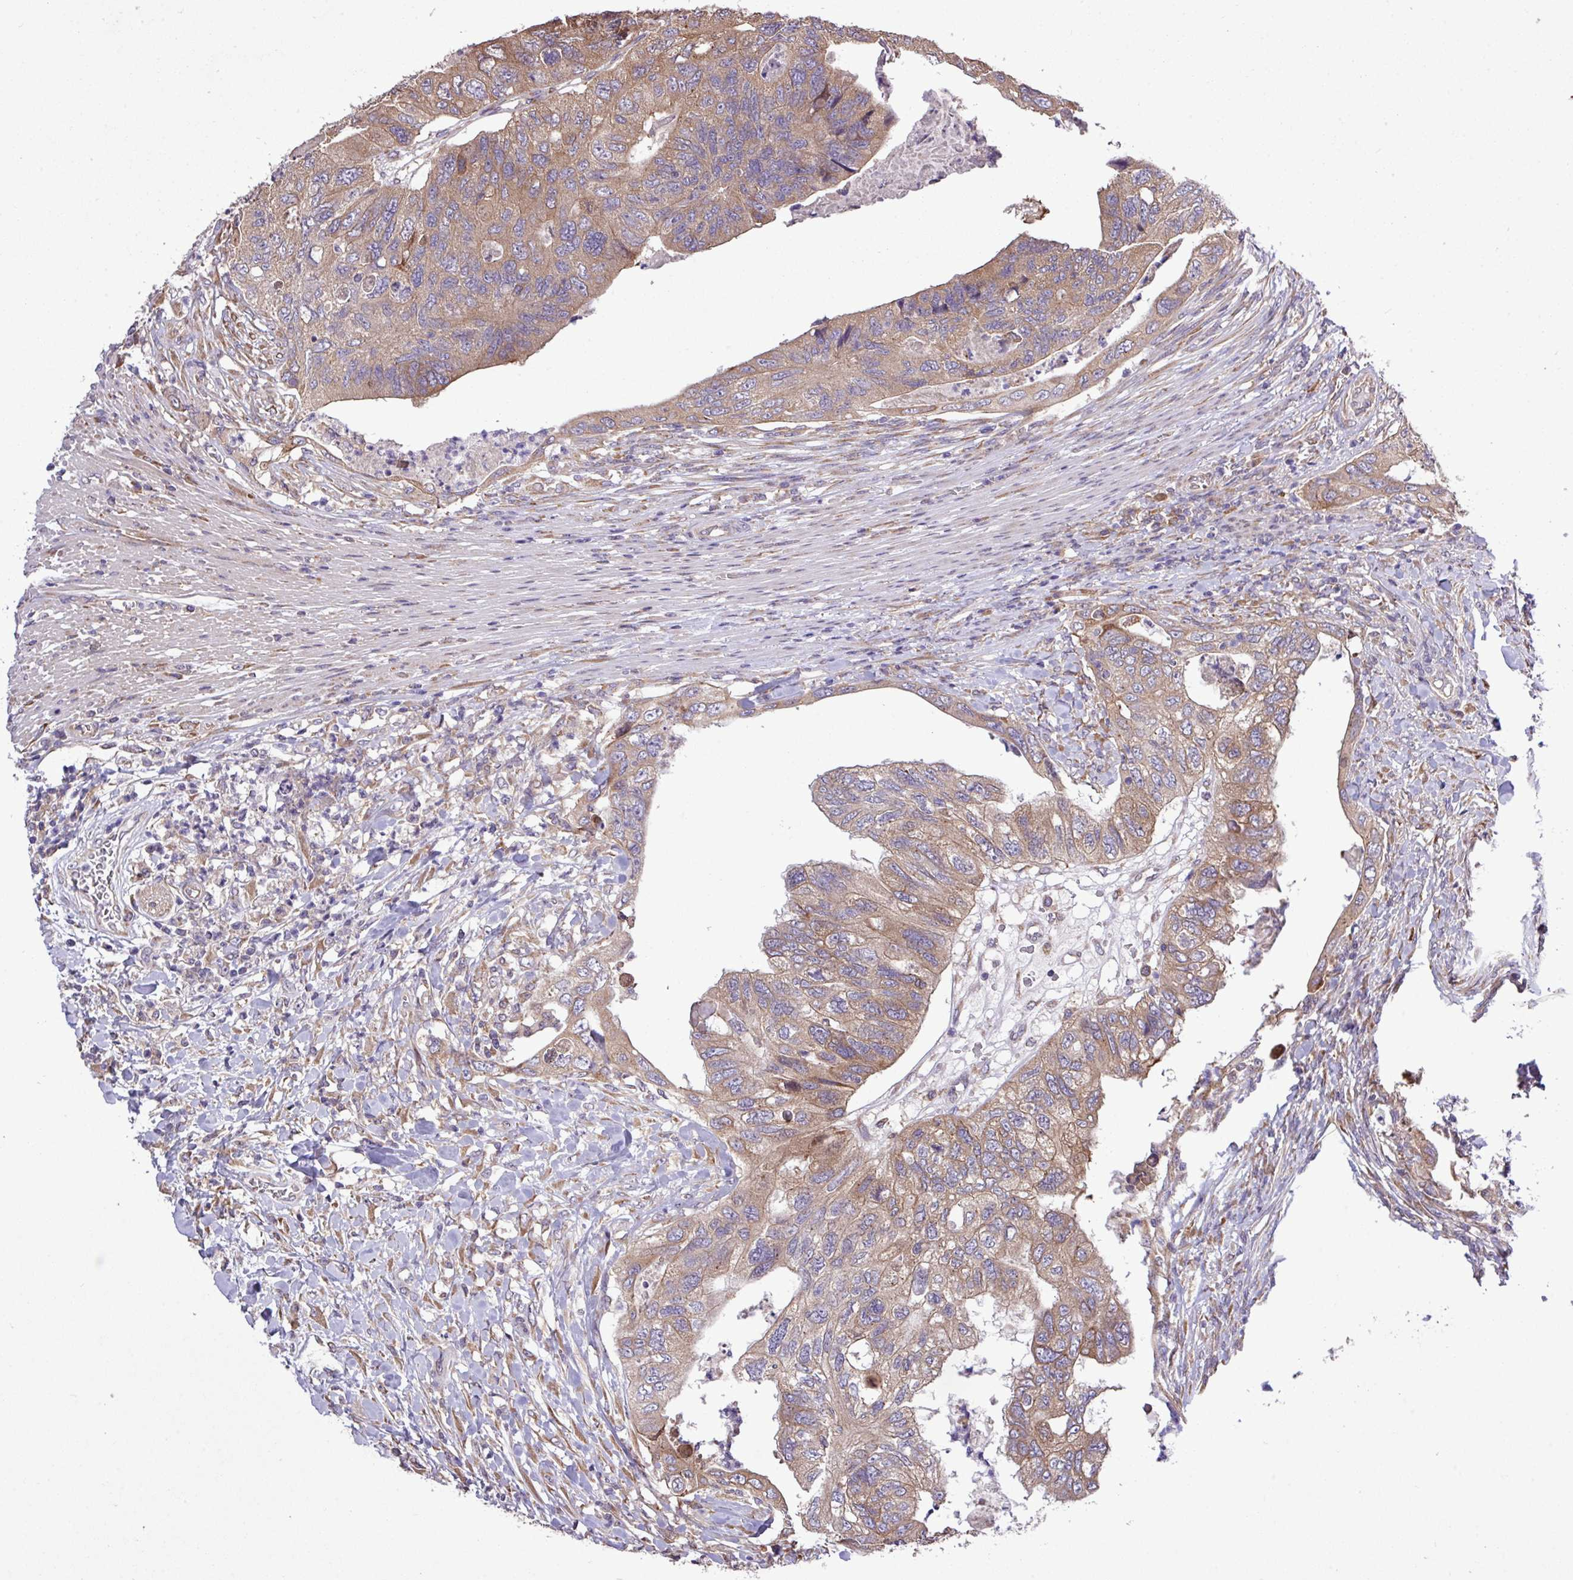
{"staining": {"intensity": "moderate", "quantity": "25%-75%", "location": "cytoplasmic/membranous"}, "tissue": "colorectal cancer", "cell_type": "Tumor cells", "image_type": "cancer", "snomed": [{"axis": "morphology", "description": "Adenocarcinoma, NOS"}, {"axis": "topography", "description": "Rectum"}], "caption": "Immunohistochemistry of human colorectal cancer (adenocarcinoma) displays medium levels of moderate cytoplasmic/membranous staining in about 25%-75% of tumor cells. (DAB (3,3'-diaminobenzidine) IHC, brown staining for protein, blue staining for nuclei).", "gene": "MEGF6", "patient": {"sex": "male", "age": 63}}